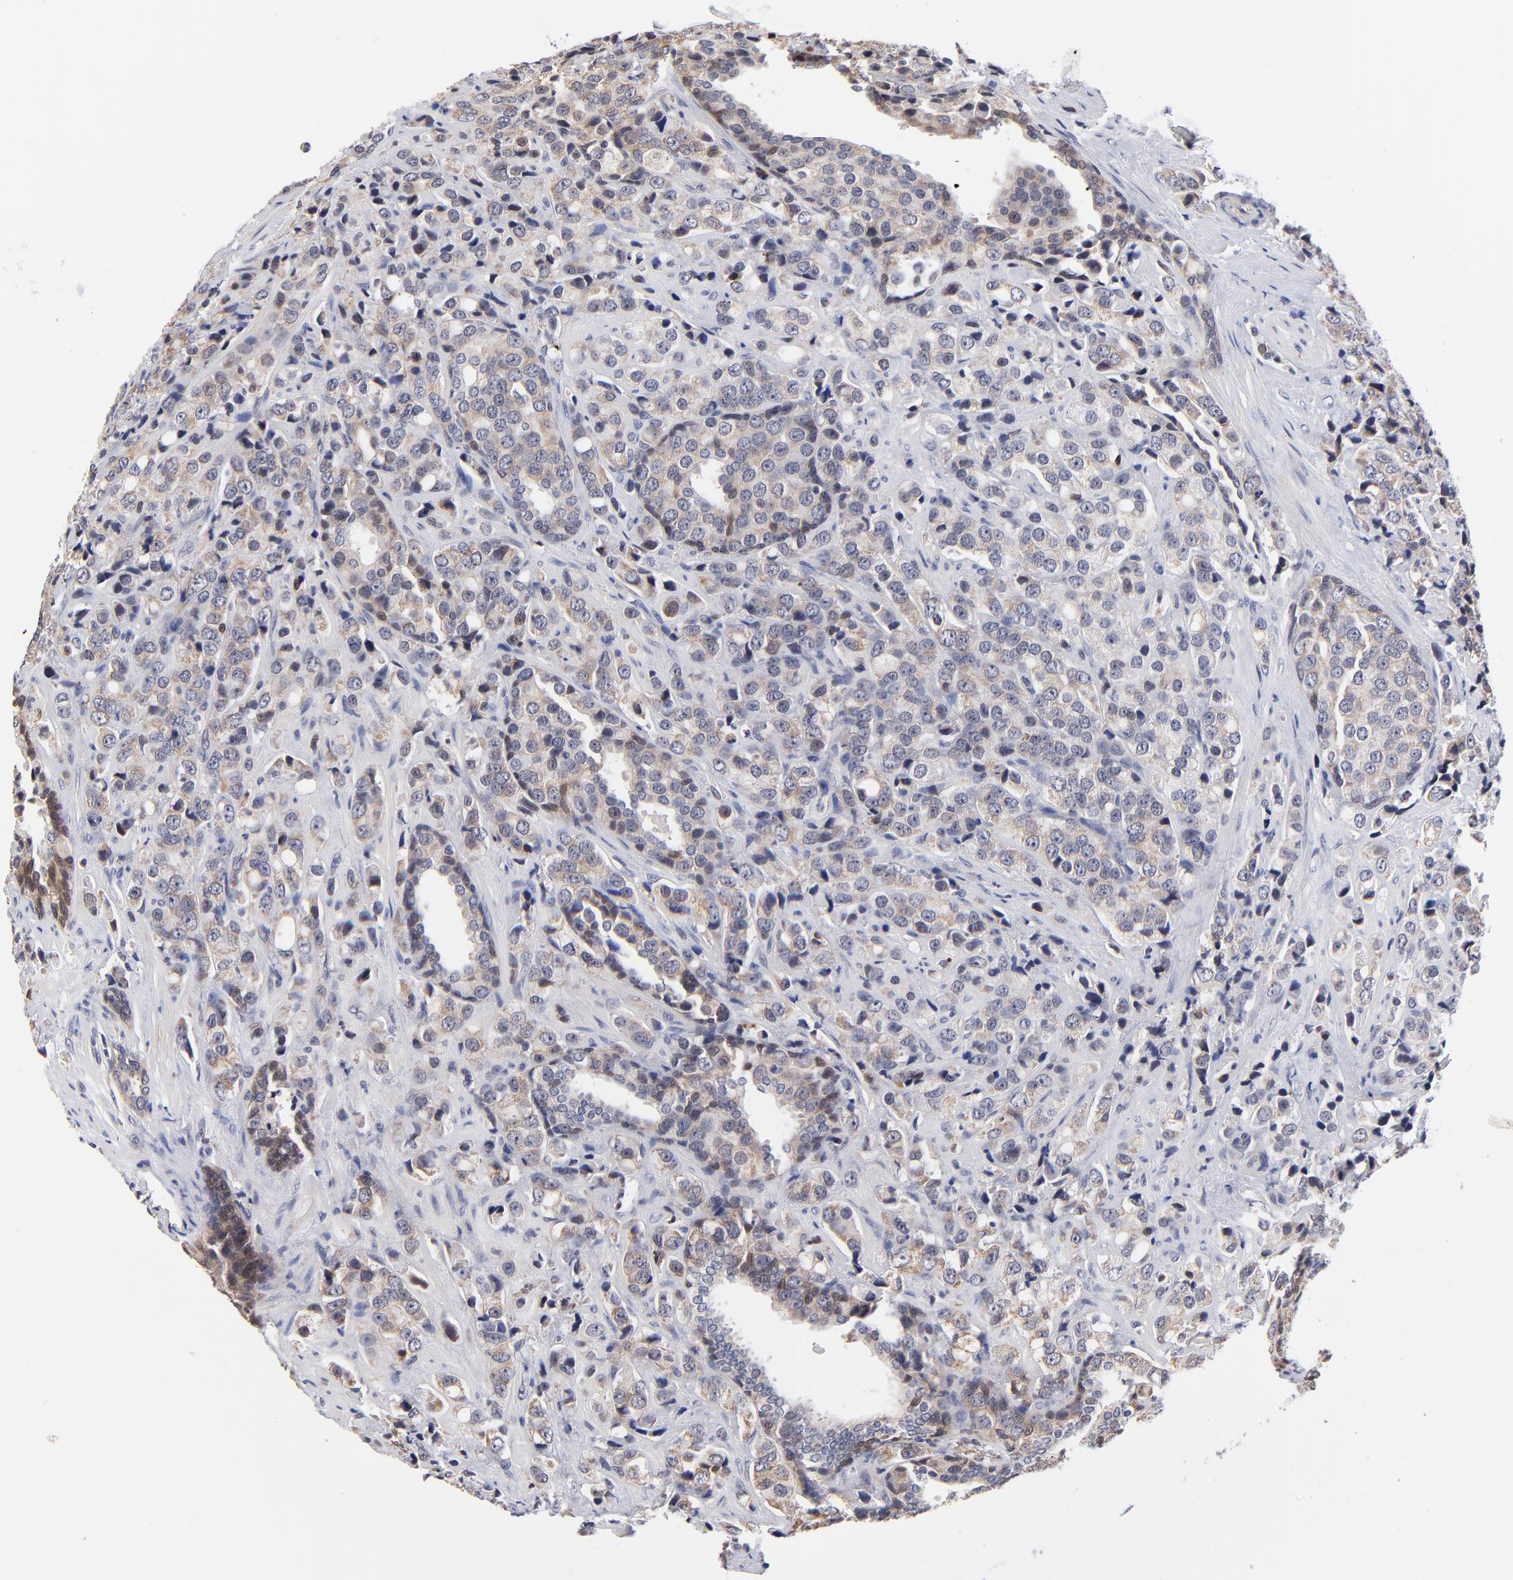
{"staining": {"intensity": "weak", "quantity": "25%-75%", "location": "cytoplasmic/membranous"}, "tissue": "prostate cancer", "cell_type": "Tumor cells", "image_type": "cancer", "snomed": [{"axis": "morphology", "description": "Adenocarcinoma, High grade"}, {"axis": "topography", "description": "Prostate"}], "caption": "IHC of human prostate adenocarcinoma (high-grade) shows low levels of weak cytoplasmic/membranous staining in approximately 25%-75% of tumor cells.", "gene": "FBXL12", "patient": {"sex": "male", "age": 70}}